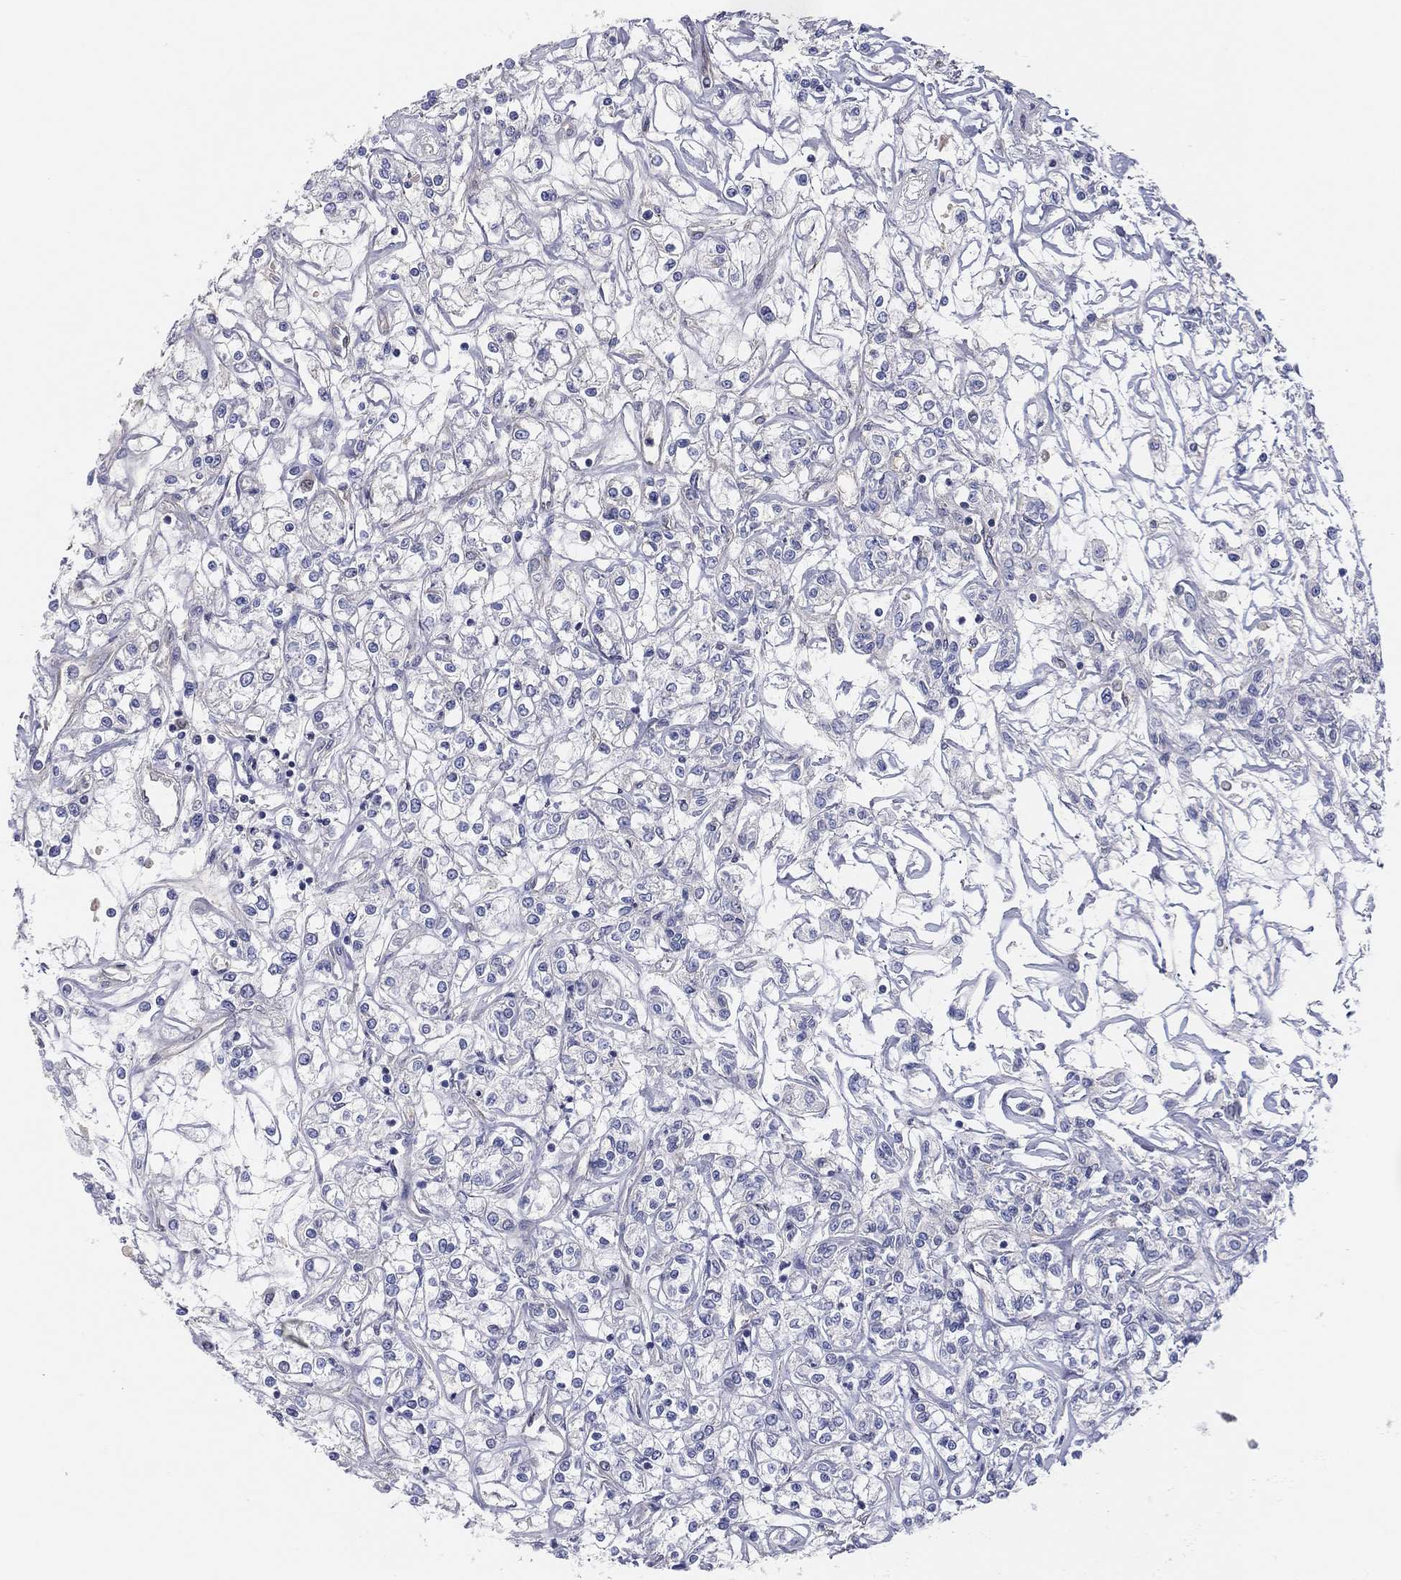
{"staining": {"intensity": "negative", "quantity": "none", "location": "none"}, "tissue": "renal cancer", "cell_type": "Tumor cells", "image_type": "cancer", "snomed": [{"axis": "morphology", "description": "Adenocarcinoma, NOS"}, {"axis": "topography", "description": "Kidney"}], "caption": "Immunohistochemistry photomicrograph of neoplastic tissue: human renal cancer stained with DAB (3,3'-diaminobenzidine) displays no significant protein staining in tumor cells.", "gene": "MLF1", "patient": {"sex": "female", "age": 59}}